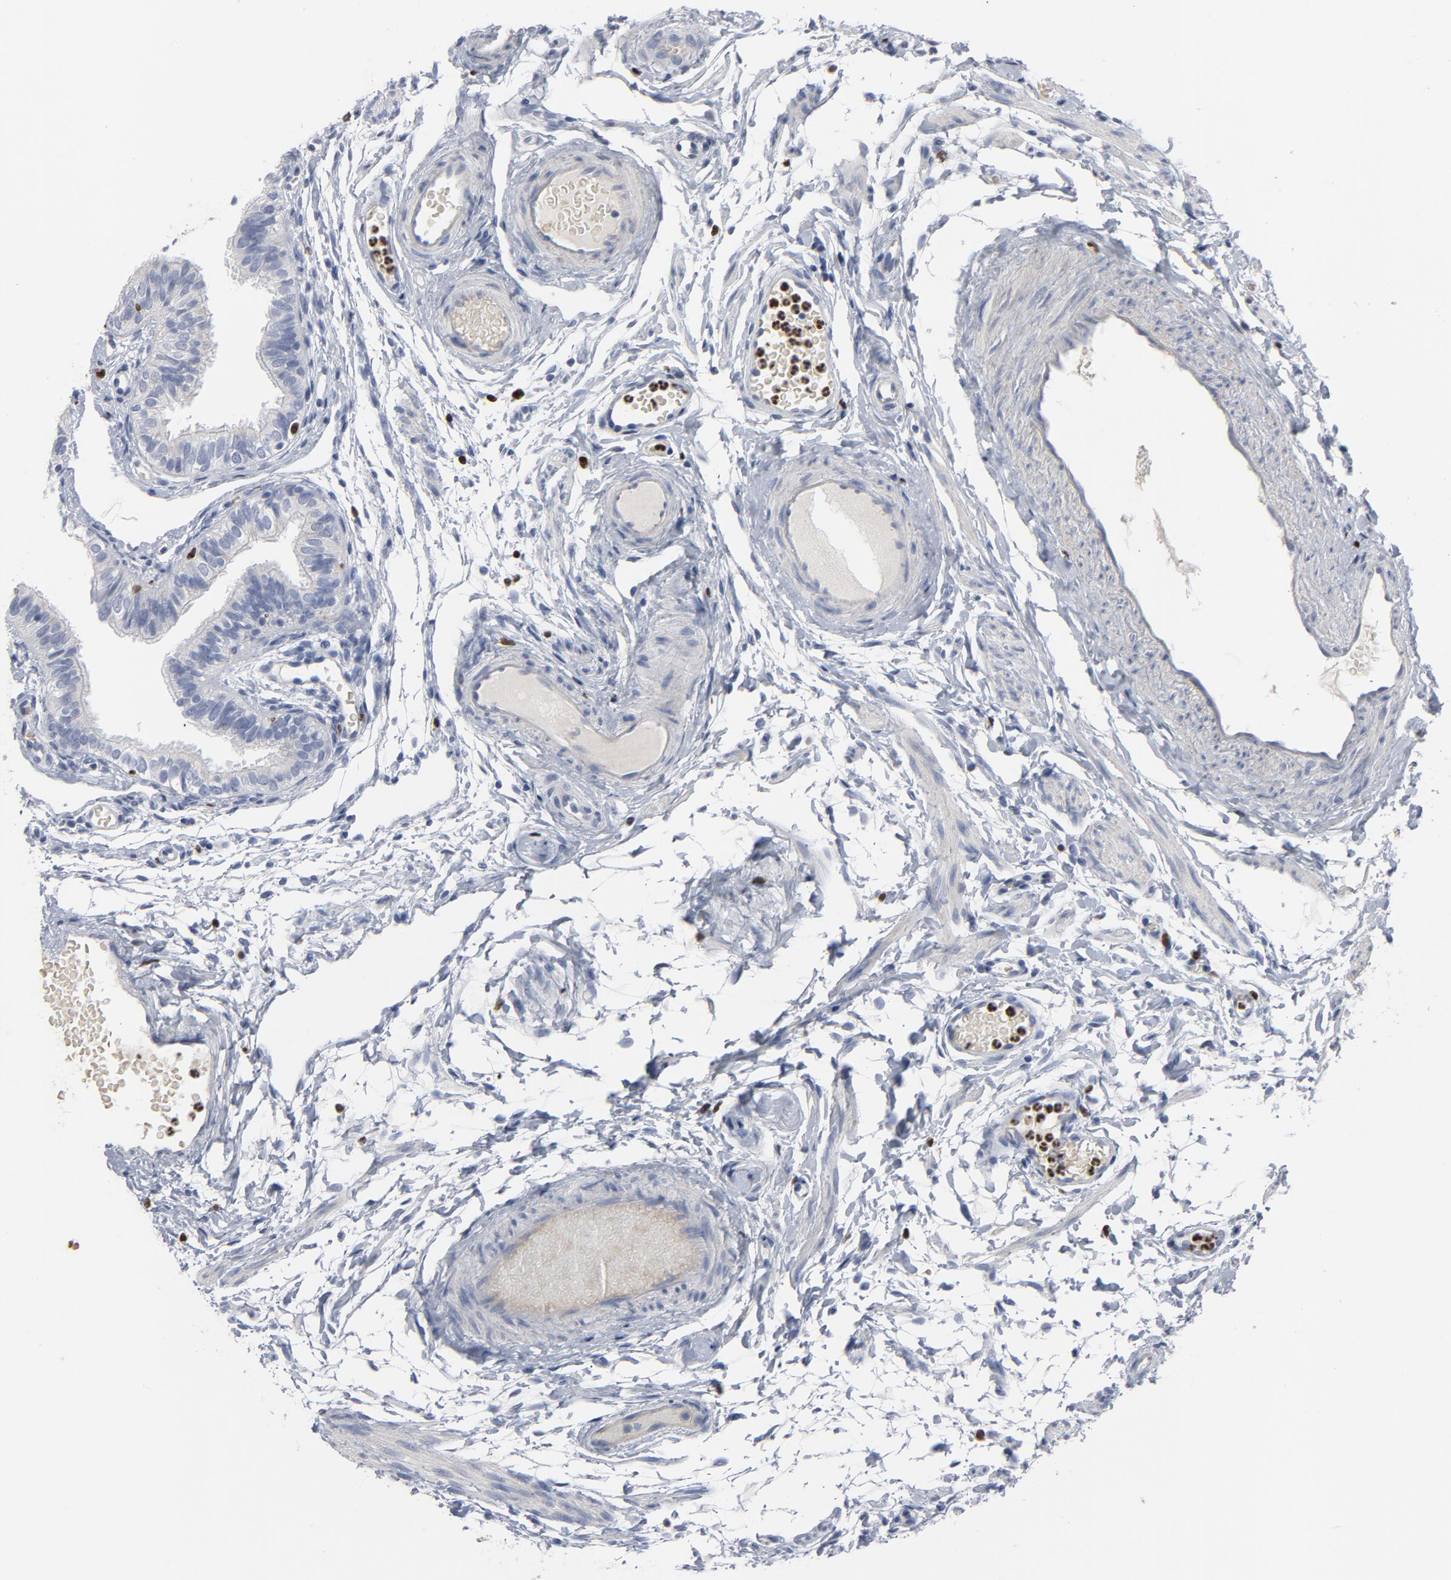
{"staining": {"intensity": "negative", "quantity": "none", "location": "none"}, "tissue": "fallopian tube", "cell_type": "Glandular cells", "image_type": "normal", "snomed": [{"axis": "morphology", "description": "Normal tissue, NOS"}, {"axis": "morphology", "description": "Dermoid, NOS"}, {"axis": "topography", "description": "Fallopian tube"}], "caption": "The IHC micrograph has no significant staining in glandular cells of fallopian tube. Nuclei are stained in blue.", "gene": "SPI1", "patient": {"sex": "female", "age": 33}}